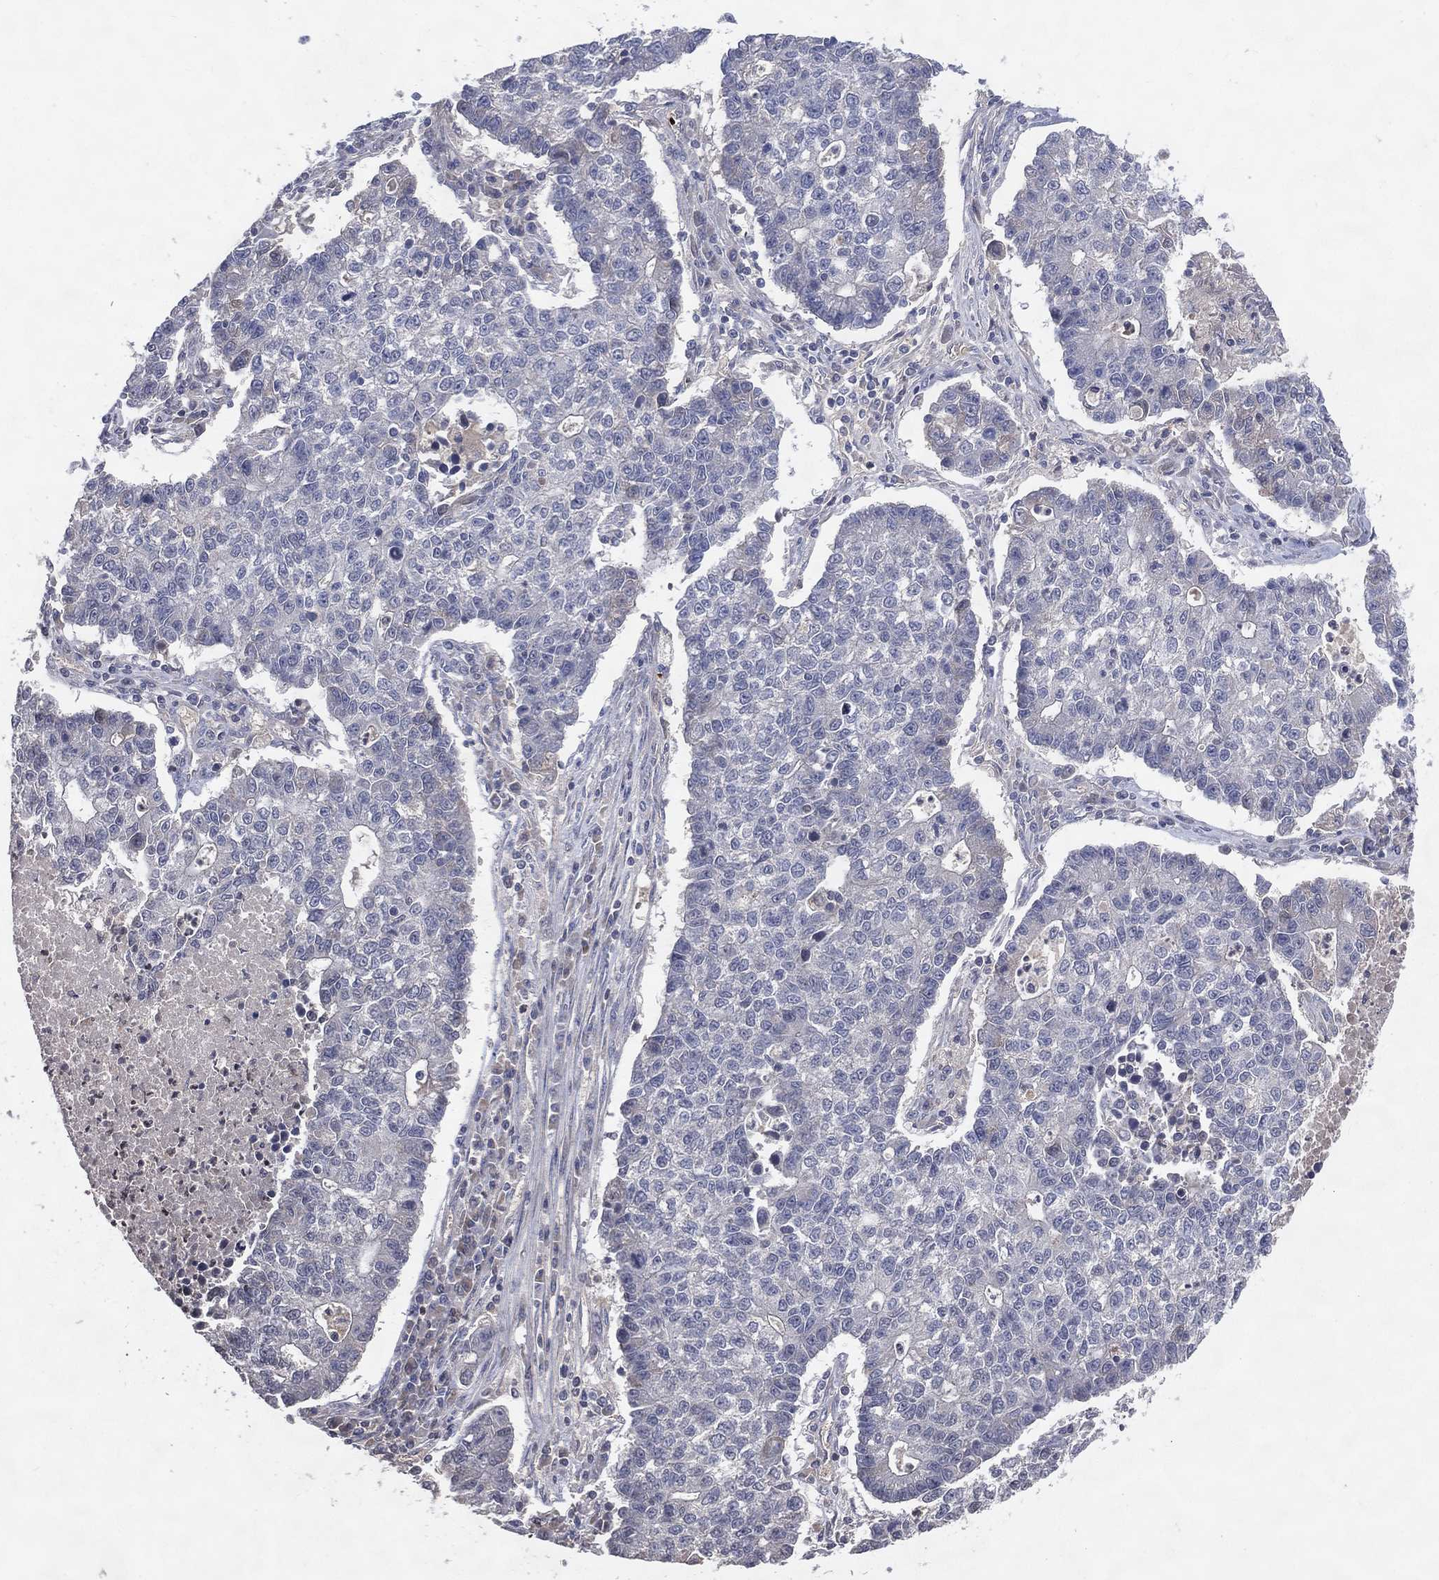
{"staining": {"intensity": "negative", "quantity": "none", "location": "none"}, "tissue": "lung cancer", "cell_type": "Tumor cells", "image_type": "cancer", "snomed": [{"axis": "morphology", "description": "Adenocarcinoma, NOS"}, {"axis": "topography", "description": "Lung"}], "caption": "A high-resolution histopathology image shows IHC staining of adenocarcinoma (lung), which exhibits no significant positivity in tumor cells. (DAB IHC visualized using brightfield microscopy, high magnification).", "gene": "DNAH7", "patient": {"sex": "male", "age": 57}}